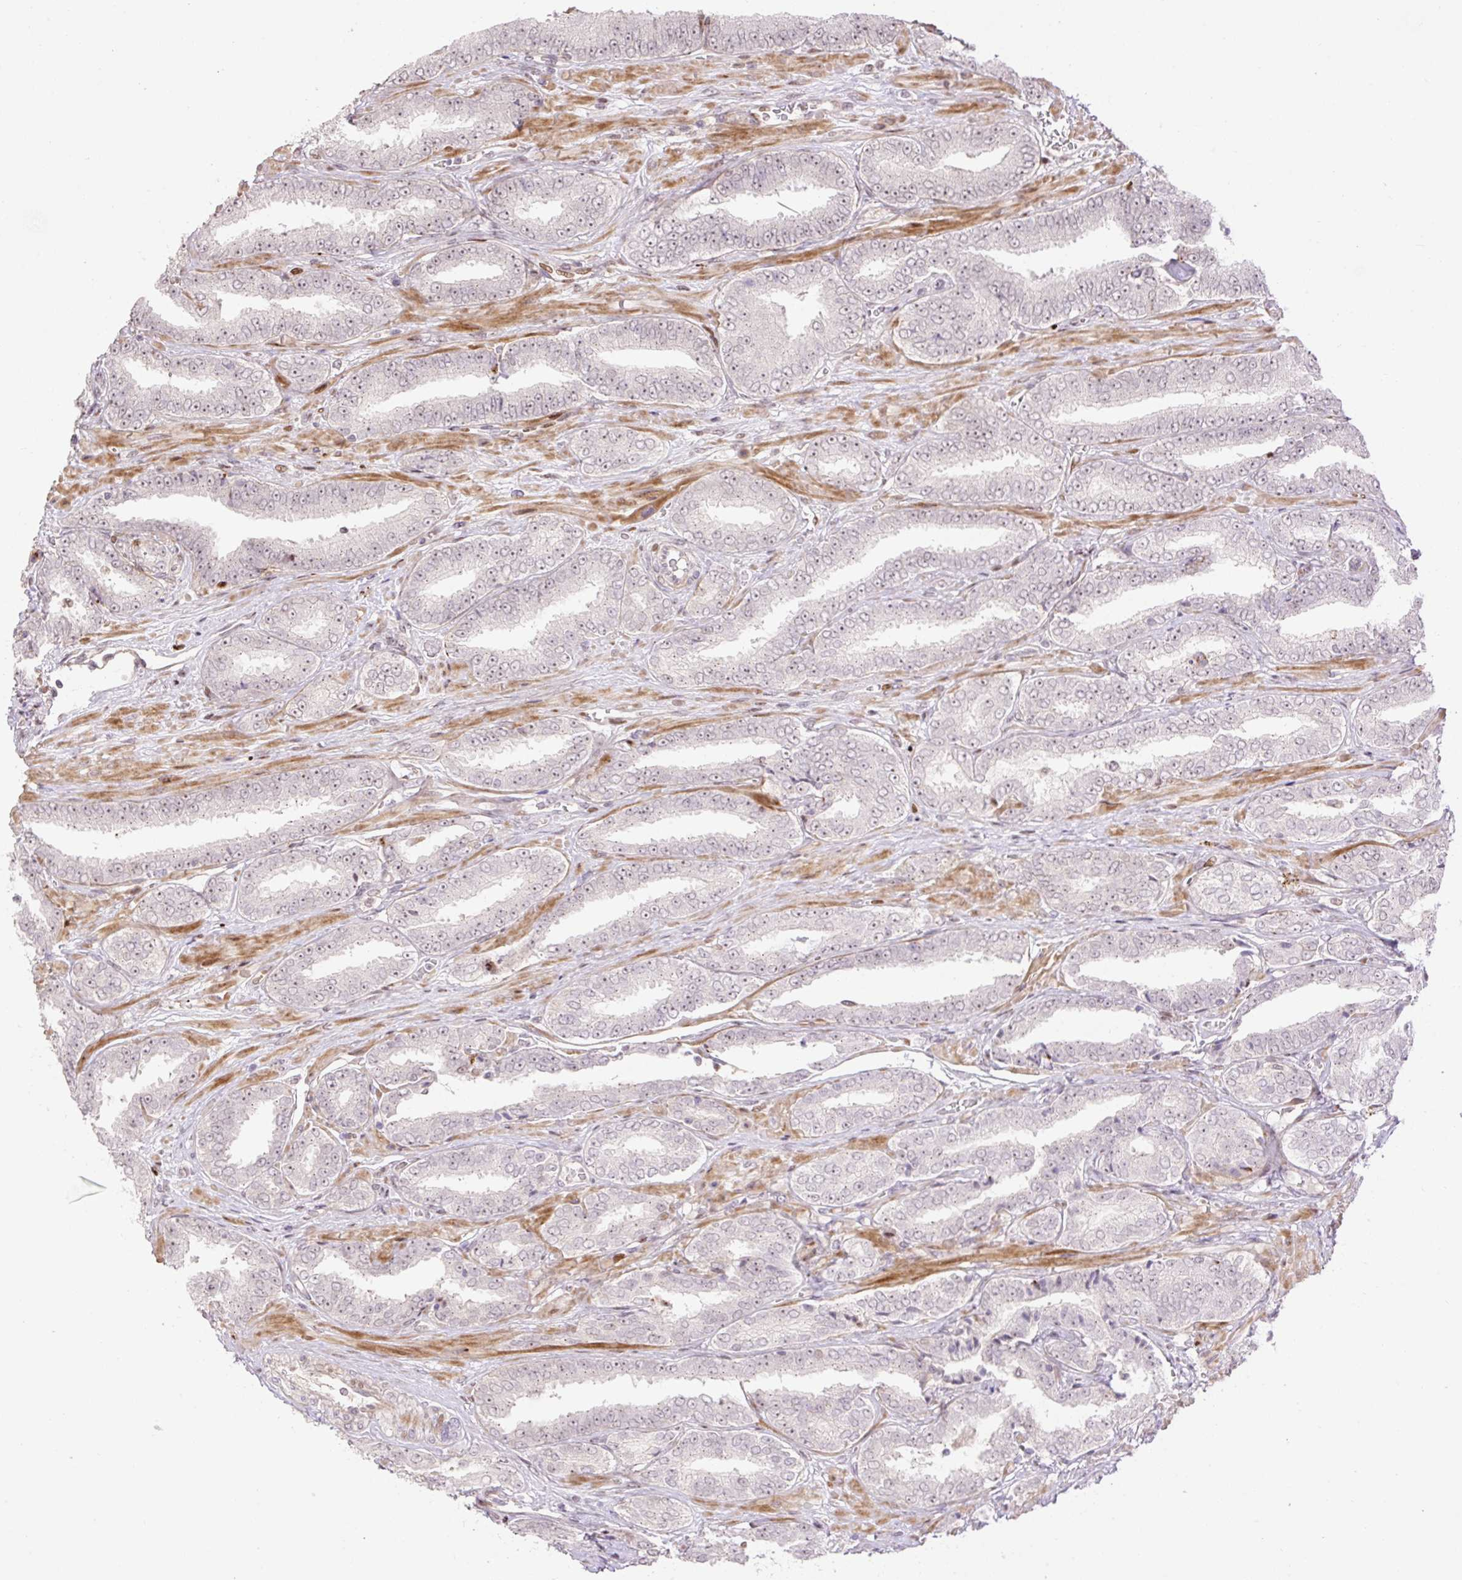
{"staining": {"intensity": "weak", "quantity": "25%-75%", "location": "nuclear"}, "tissue": "prostate cancer", "cell_type": "Tumor cells", "image_type": "cancer", "snomed": [{"axis": "morphology", "description": "Adenocarcinoma, High grade"}, {"axis": "topography", "description": "Prostate"}], "caption": "Human prostate adenocarcinoma (high-grade) stained with a protein marker exhibits weak staining in tumor cells.", "gene": "RIPPLY3", "patient": {"sex": "male", "age": 72}}